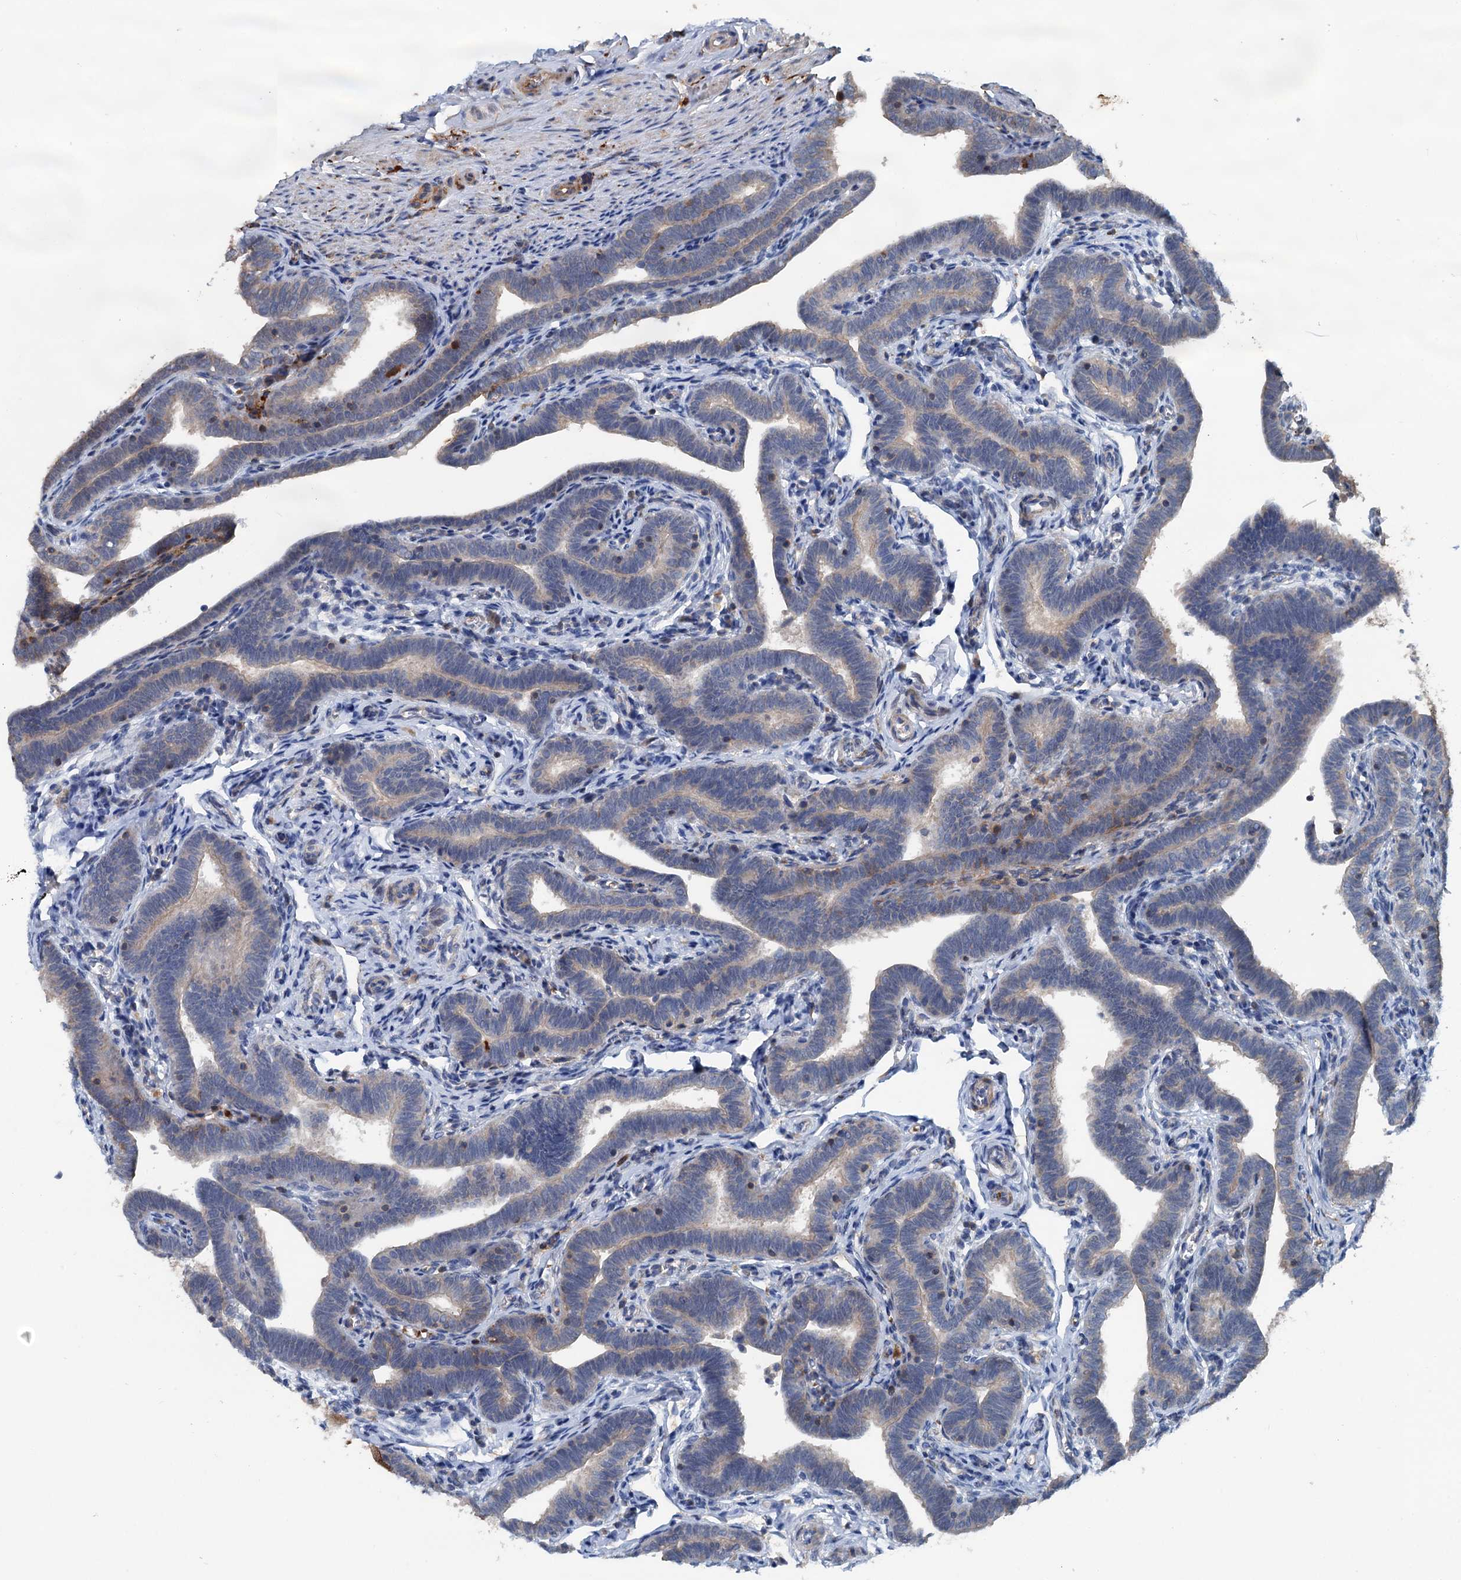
{"staining": {"intensity": "moderate", "quantity": "25%-75%", "location": "cytoplasmic/membranous"}, "tissue": "fallopian tube", "cell_type": "Glandular cells", "image_type": "normal", "snomed": [{"axis": "morphology", "description": "Normal tissue, NOS"}, {"axis": "topography", "description": "Fallopian tube"}], "caption": "Immunohistochemical staining of normal human fallopian tube demonstrates moderate cytoplasmic/membranous protein staining in approximately 25%-75% of glandular cells.", "gene": "TEDC1", "patient": {"sex": "female", "age": 36}}